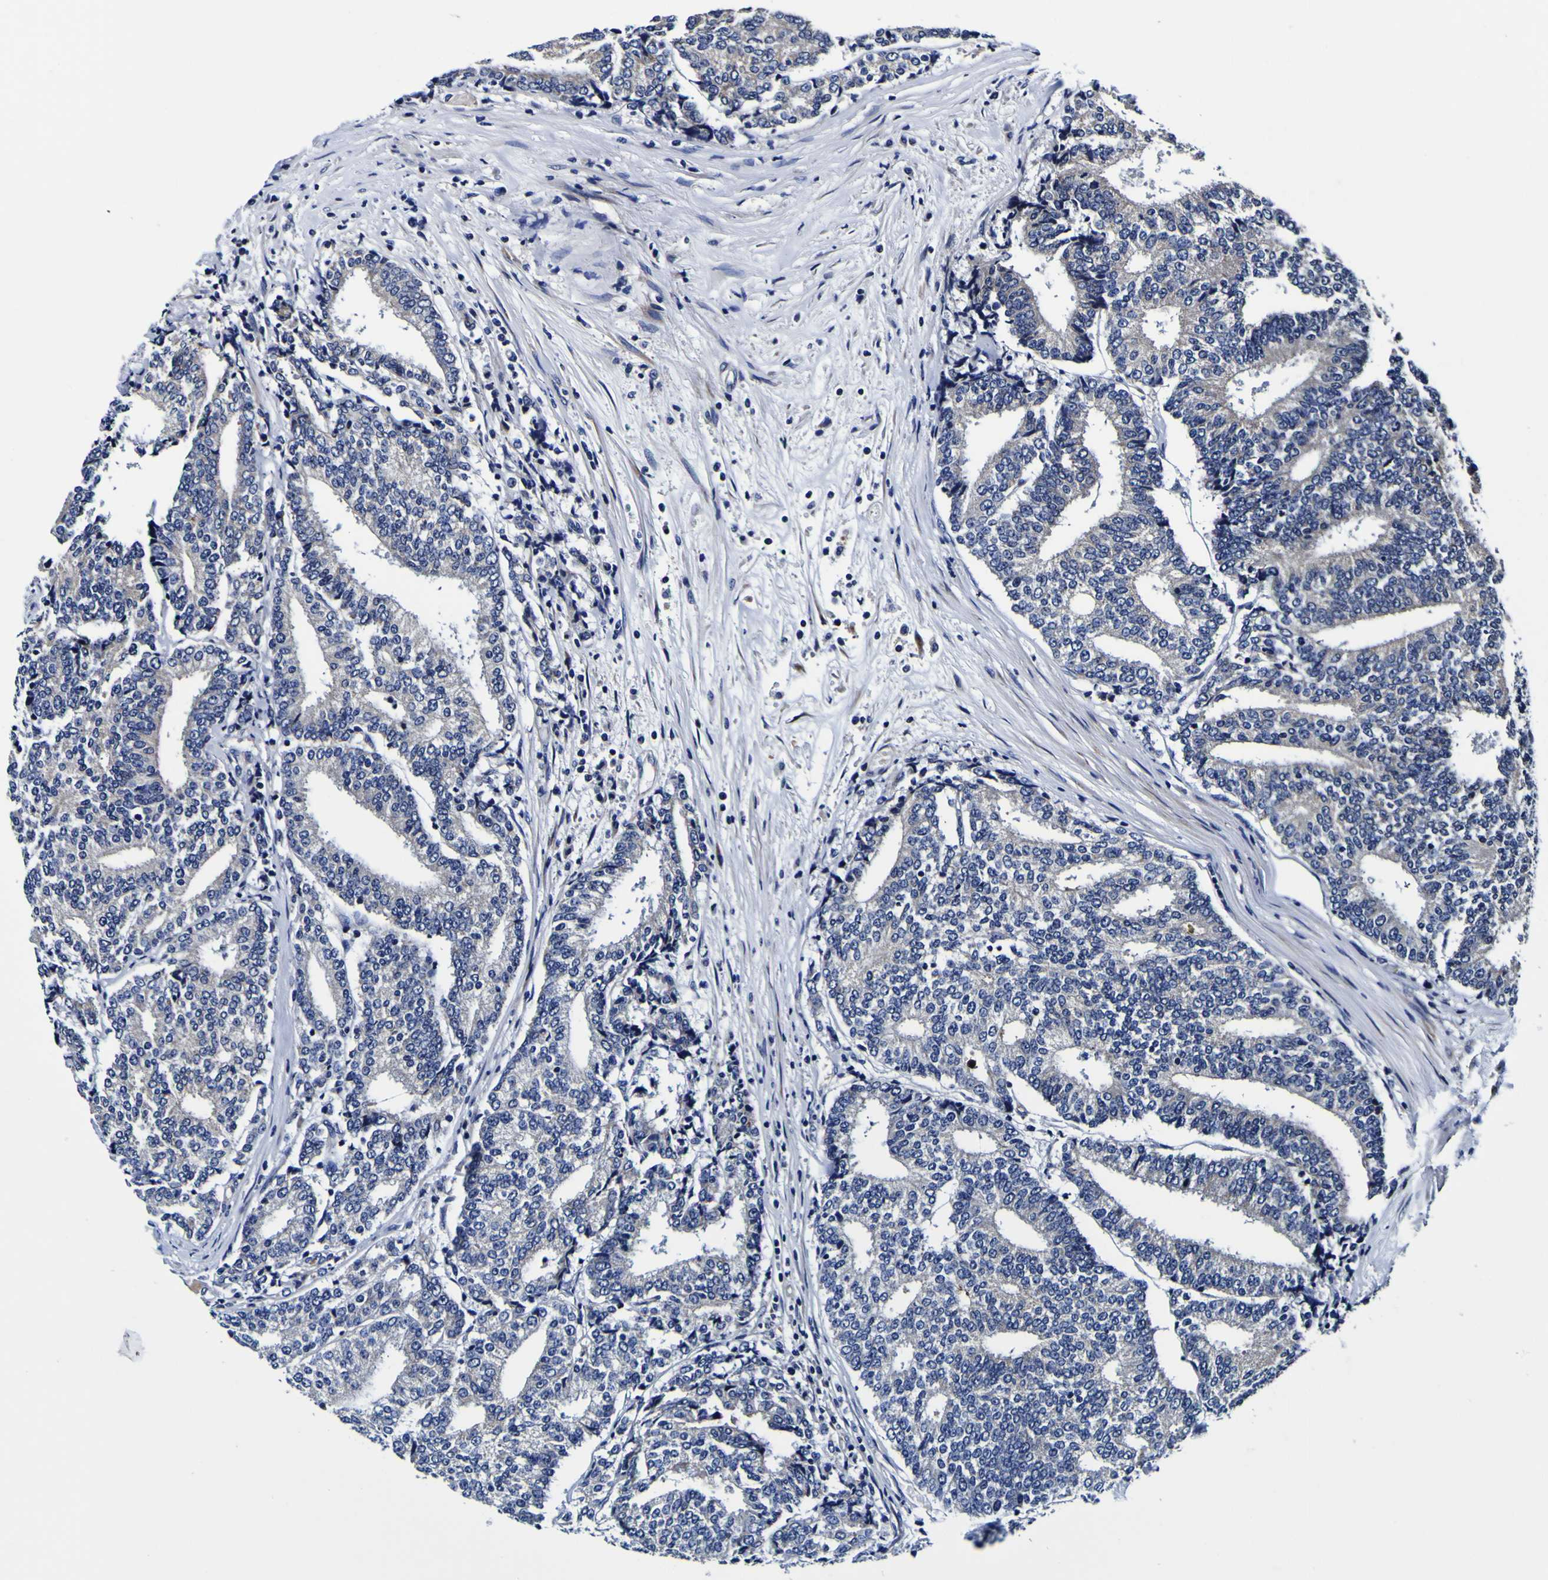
{"staining": {"intensity": "weak", "quantity": ">75%", "location": "cytoplasmic/membranous"}, "tissue": "prostate cancer", "cell_type": "Tumor cells", "image_type": "cancer", "snomed": [{"axis": "morphology", "description": "Normal tissue, NOS"}, {"axis": "morphology", "description": "Adenocarcinoma, High grade"}, {"axis": "topography", "description": "Prostate"}, {"axis": "topography", "description": "Seminal veicle"}], "caption": "About >75% of tumor cells in prostate high-grade adenocarcinoma demonstrate weak cytoplasmic/membranous protein expression as visualized by brown immunohistochemical staining.", "gene": "PDLIM4", "patient": {"sex": "male", "age": 55}}